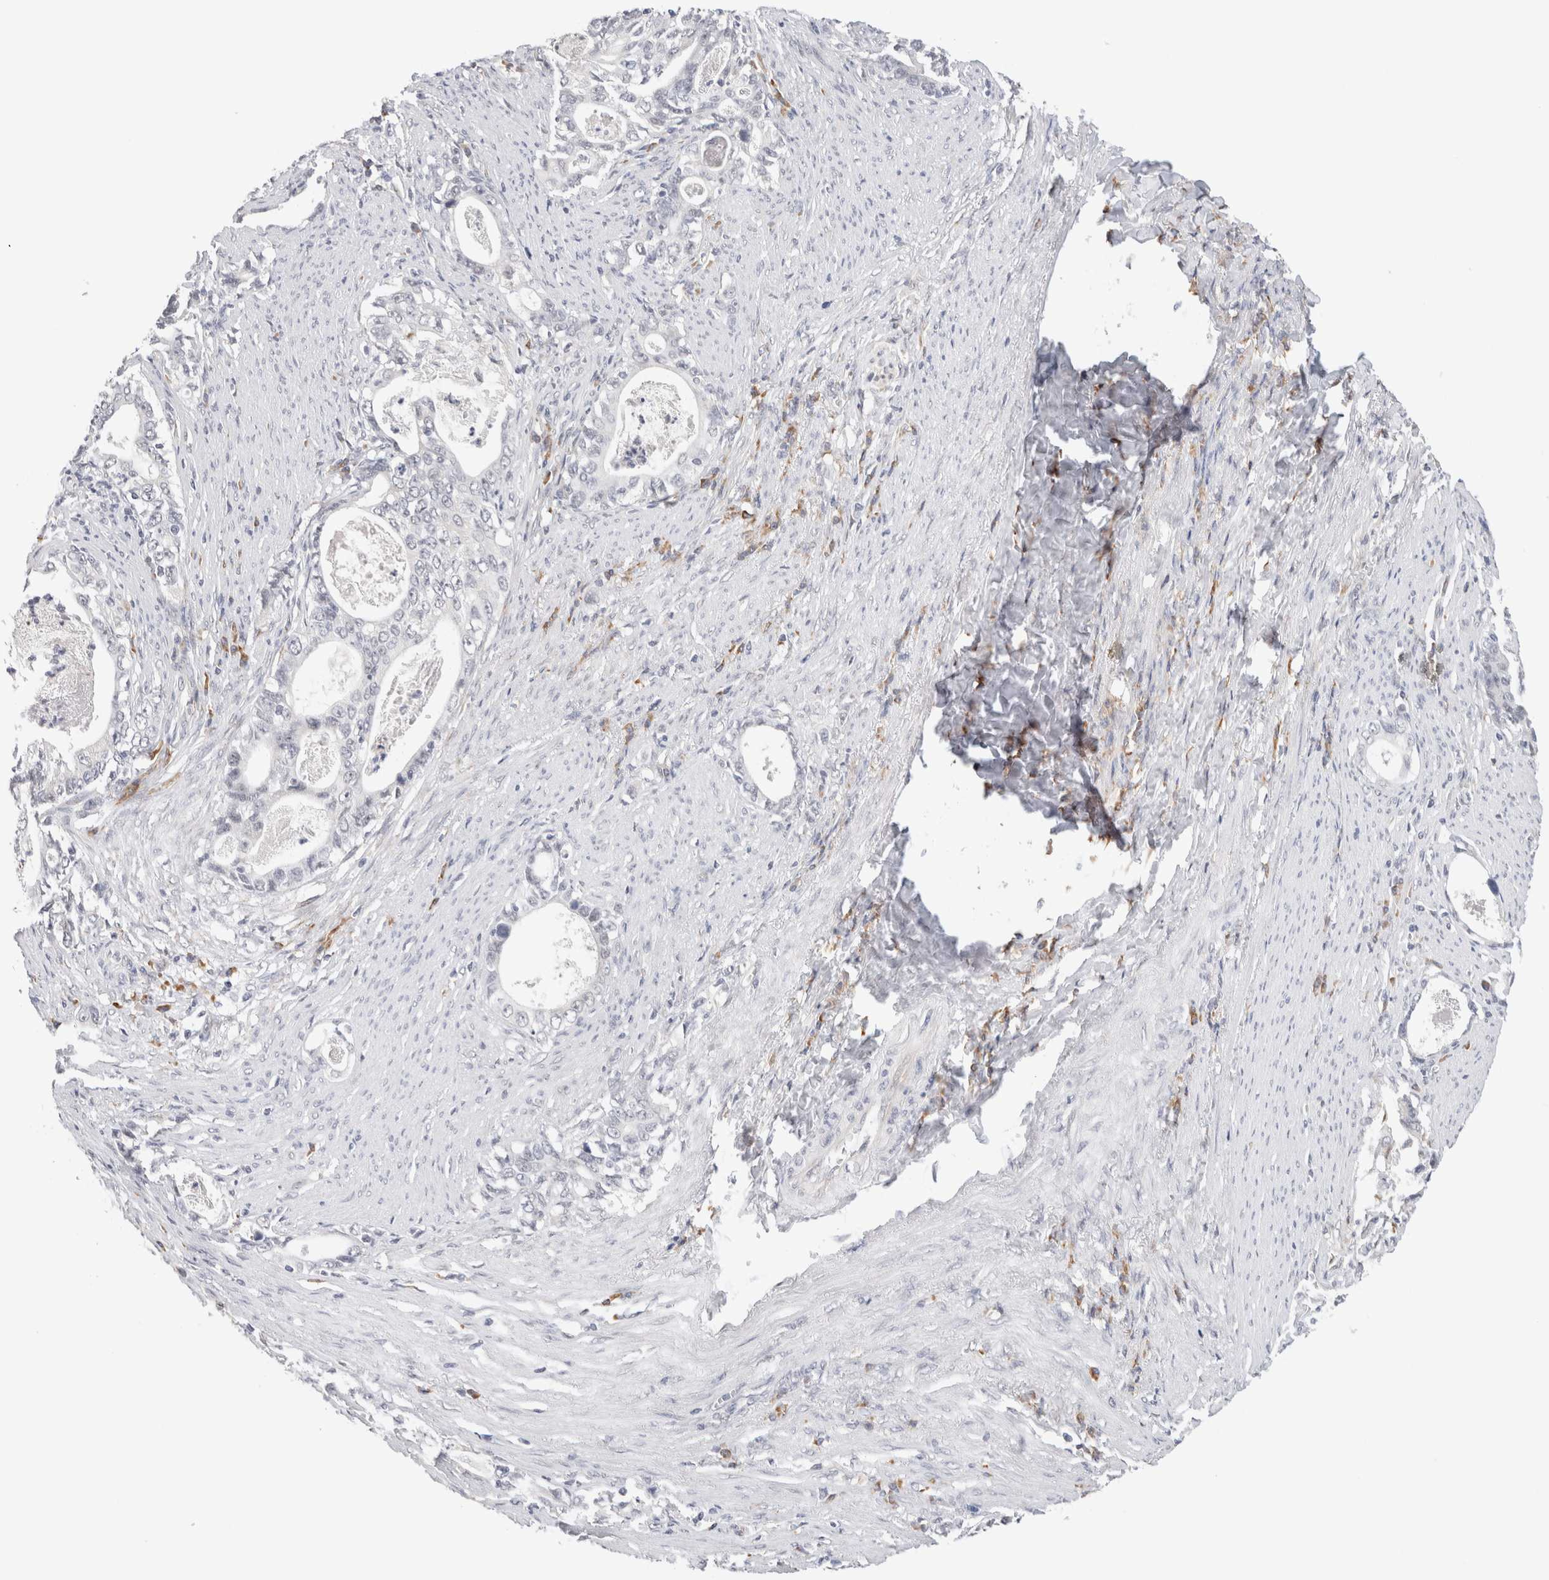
{"staining": {"intensity": "negative", "quantity": "none", "location": "none"}, "tissue": "stomach cancer", "cell_type": "Tumor cells", "image_type": "cancer", "snomed": [{"axis": "morphology", "description": "Adenocarcinoma, NOS"}, {"axis": "topography", "description": "Stomach, lower"}], "caption": "This is an immunohistochemistry (IHC) image of human stomach adenocarcinoma. There is no expression in tumor cells.", "gene": "HDLBP", "patient": {"sex": "female", "age": 72}}